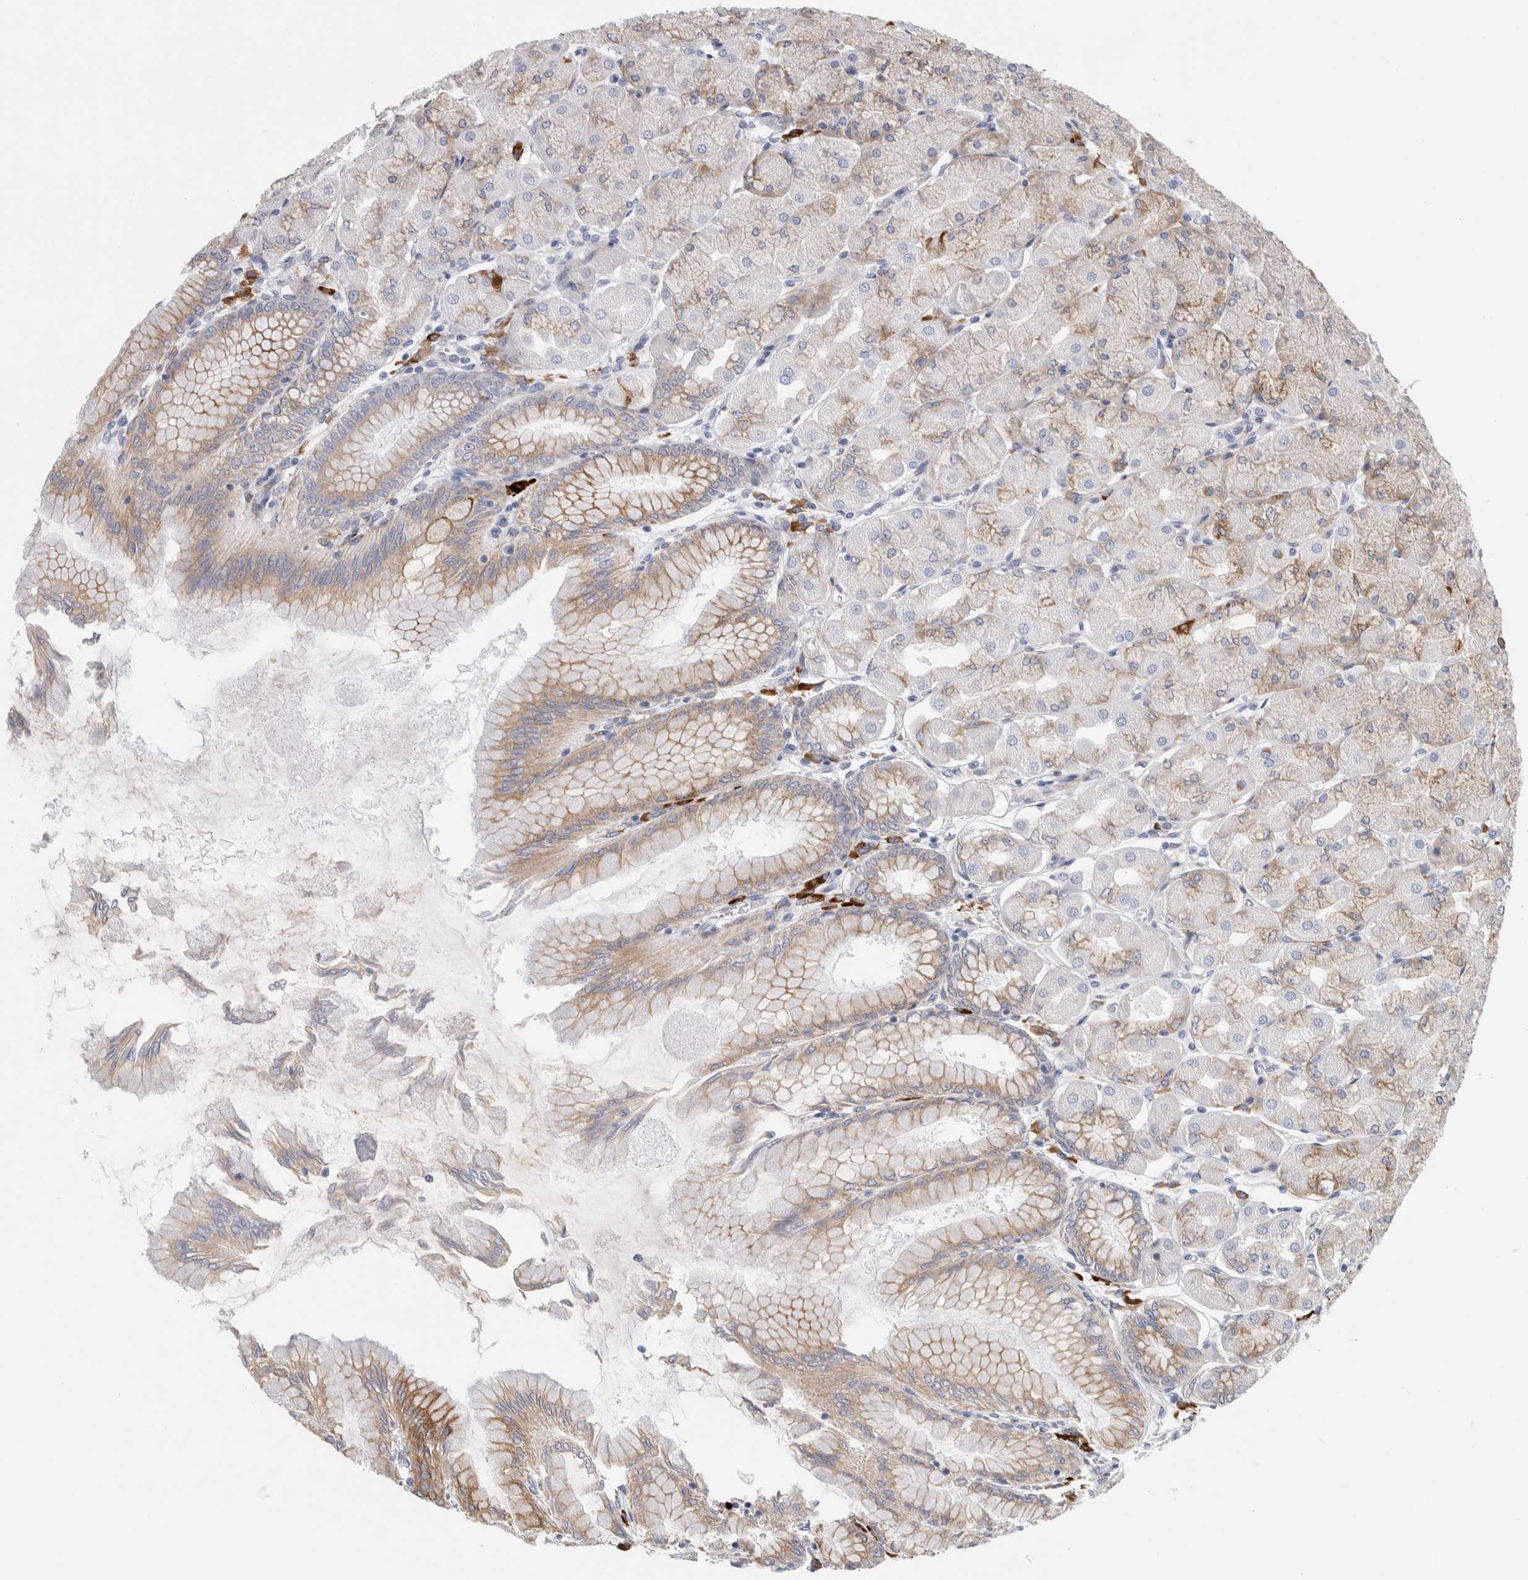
{"staining": {"intensity": "moderate", "quantity": "25%-75%", "location": "cytoplasmic/membranous"}, "tissue": "stomach", "cell_type": "Glandular cells", "image_type": "normal", "snomed": [{"axis": "morphology", "description": "Normal tissue, NOS"}, {"axis": "topography", "description": "Stomach, upper"}], "caption": "High-magnification brightfield microscopy of unremarkable stomach stained with DAB (brown) and counterstained with hematoxylin (blue). glandular cells exhibit moderate cytoplasmic/membranous staining is present in approximately25%-75% of cells. (DAB = brown stain, brightfield microscopy at high magnification).", "gene": "ENGASE", "patient": {"sex": "female", "age": 56}}